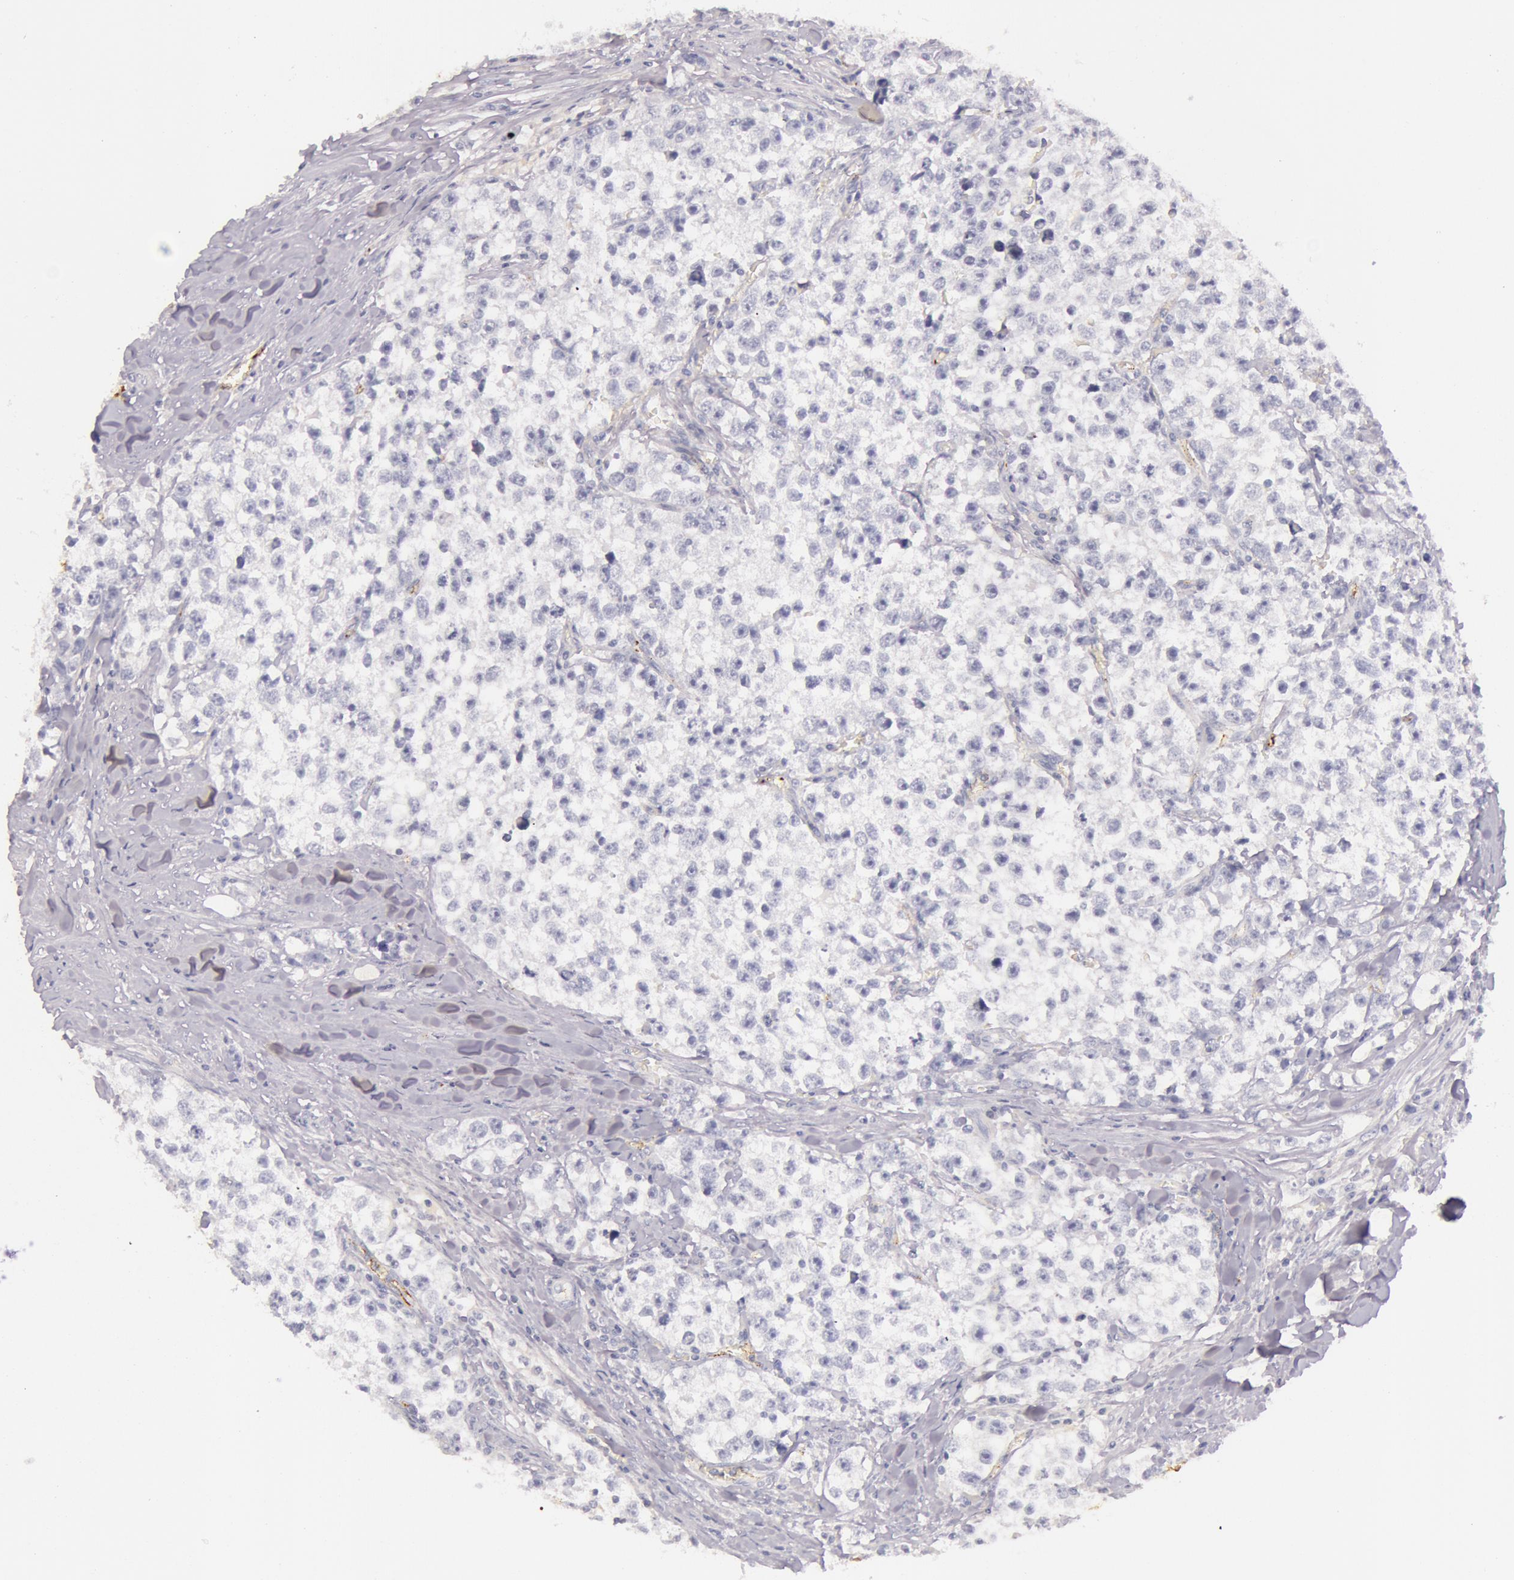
{"staining": {"intensity": "negative", "quantity": "none", "location": "none"}, "tissue": "testis cancer", "cell_type": "Tumor cells", "image_type": "cancer", "snomed": [{"axis": "morphology", "description": "Seminoma, NOS"}, {"axis": "morphology", "description": "Carcinoma, Embryonal, NOS"}, {"axis": "topography", "description": "Testis"}], "caption": "High magnification brightfield microscopy of testis cancer (embryonal carcinoma) stained with DAB (3,3'-diaminobenzidine) (brown) and counterstained with hematoxylin (blue): tumor cells show no significant expression.", "gene": "C4BPA", "patient": {"sex": "male", "age": 30}}